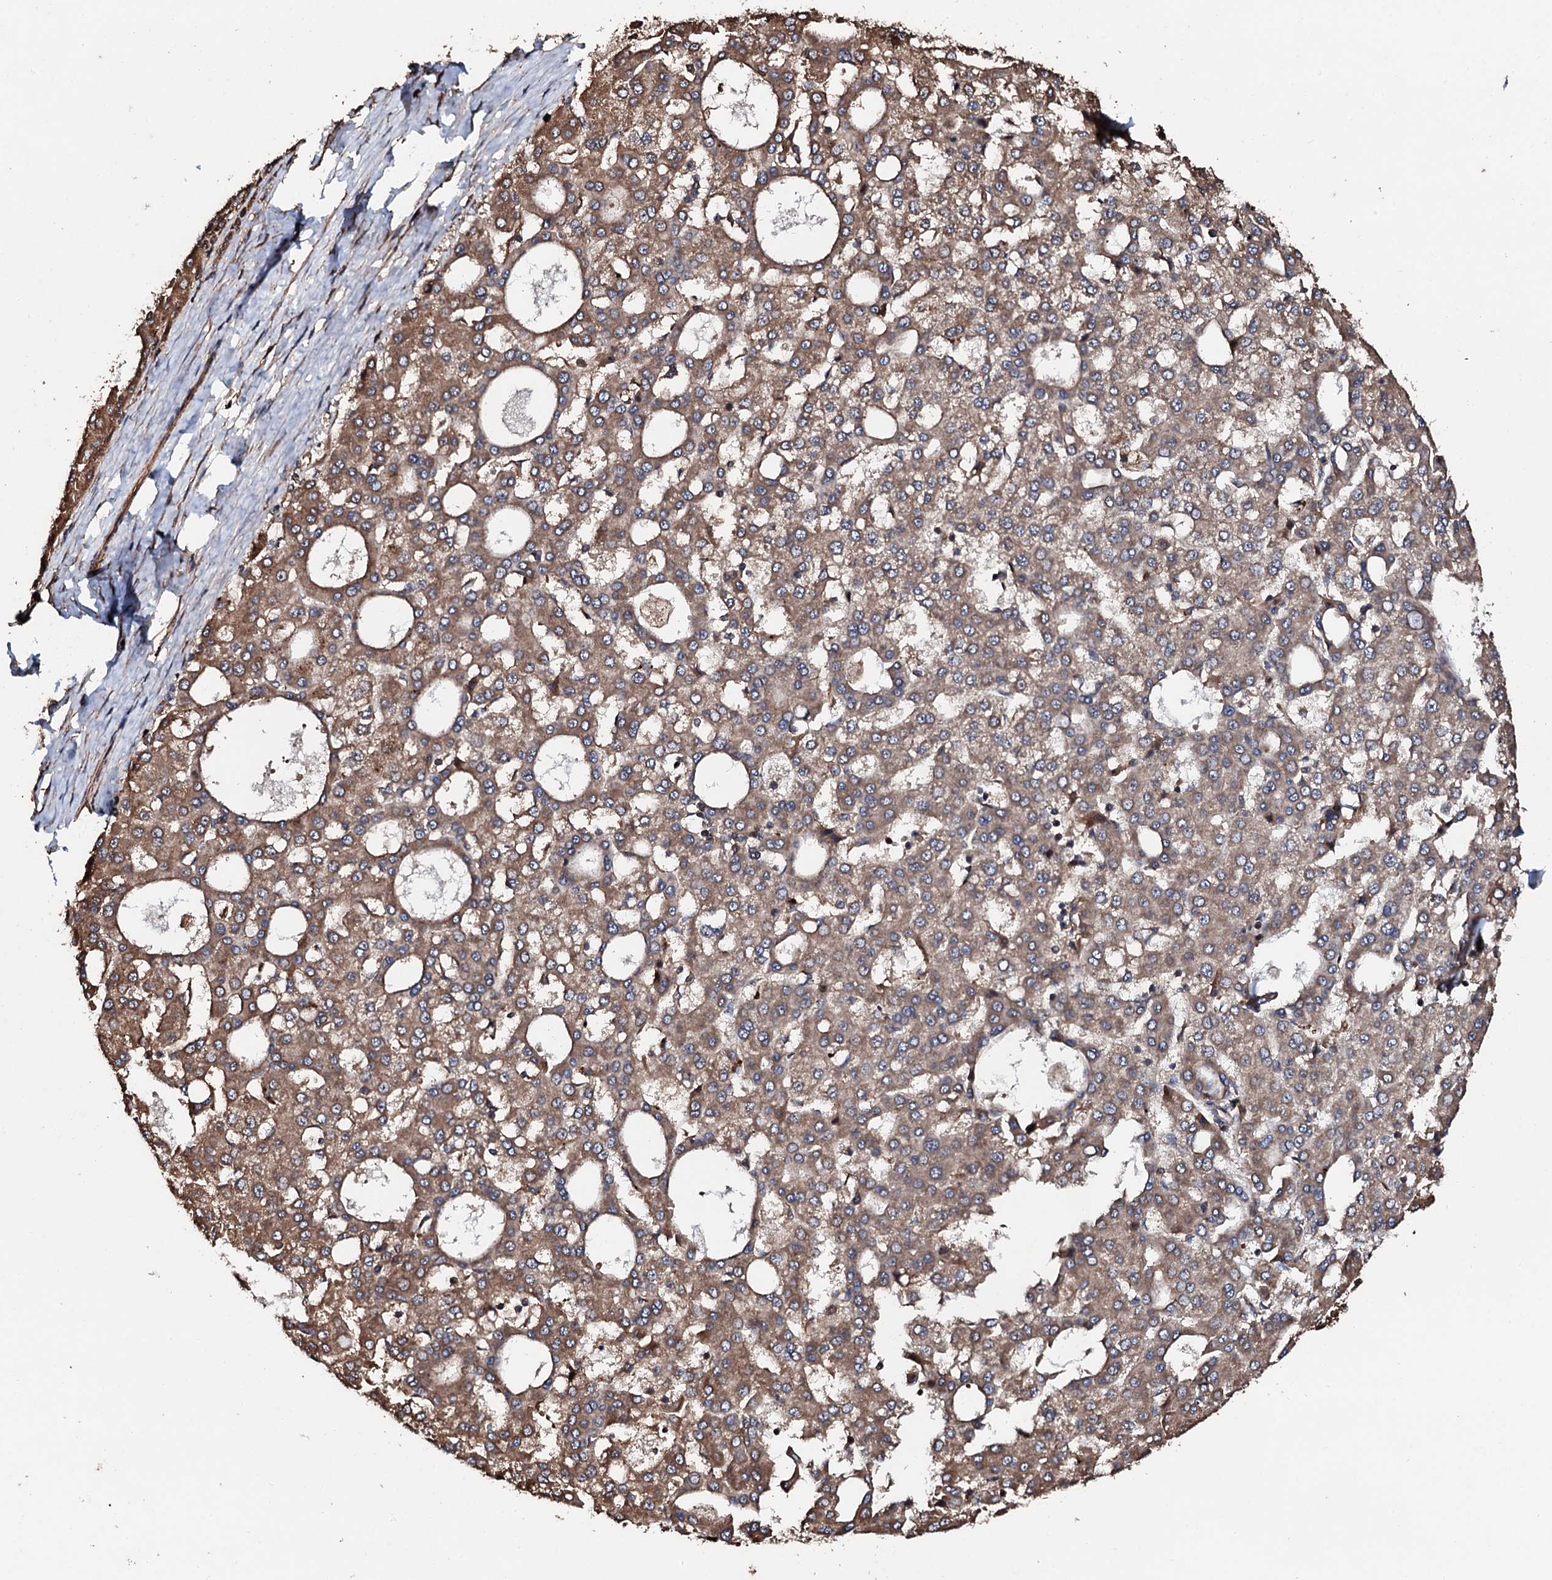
{"staining": {"intensity": "moderate", "quantity": ">75%", "location": "cytoplasmic/membranous"}, "tissue": "liver cancer", "cell_type": "Tumor cells", "image_type": "cancer", "snomed": [{"axis": "morphology", "description": "Carcinoma, Hepatocellular, NOS"}, {"axis": "topography", "description": "Liver"}], "caption": "This is an image of immunohistochemistry (IHC) staining of hepatocellular carcinoma (liver), which shows moderate positivity in the cytoplasmic/membranous of tumor cells.", "gene": "CKAP5", "patient": {"sex": "male", "age": 47}}